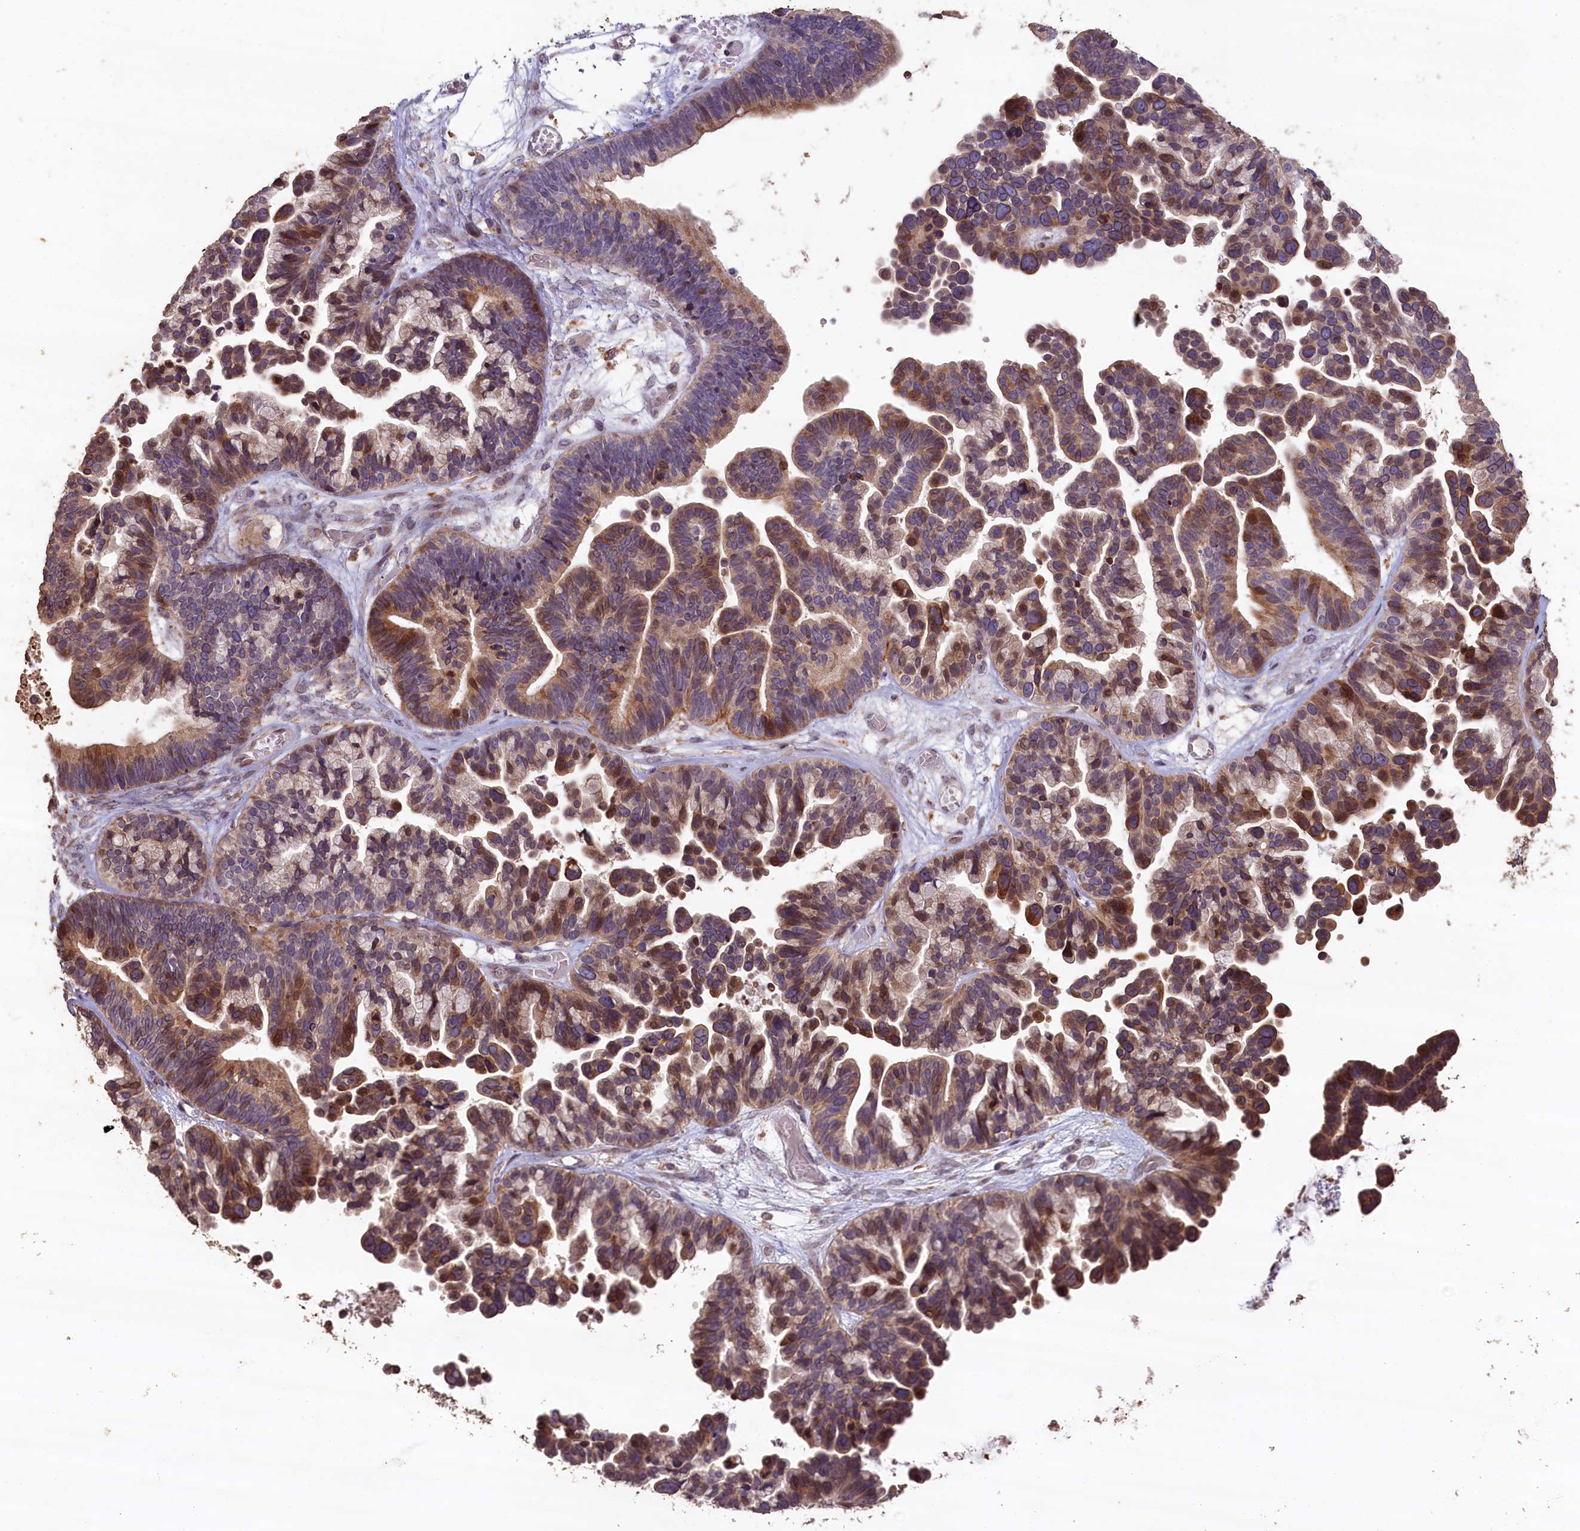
{"staining": {"intensity": "moderate", "quantity": "25%-75%", "location": "cytoplasmic/membranous"}, "tissue": "ovarian cancer", "cell_type": "Tumor cells", "image_type": "cancer", "snomed": [{"axis": "morphology", "description": "Cystadenocarcinoma, serous, NOS"}, {"axis": "topography", "description": "Ovary"}], "caption": "Brown immunohistochemical staining in ovarian cancer (serous cystadenocarcinoma) displays moderate cytoplasmic/membranous positivity in about 25%-75% of tumor cells.", "gene": "SLC38A7", "patient": {"sex": "female", "age": 56}}